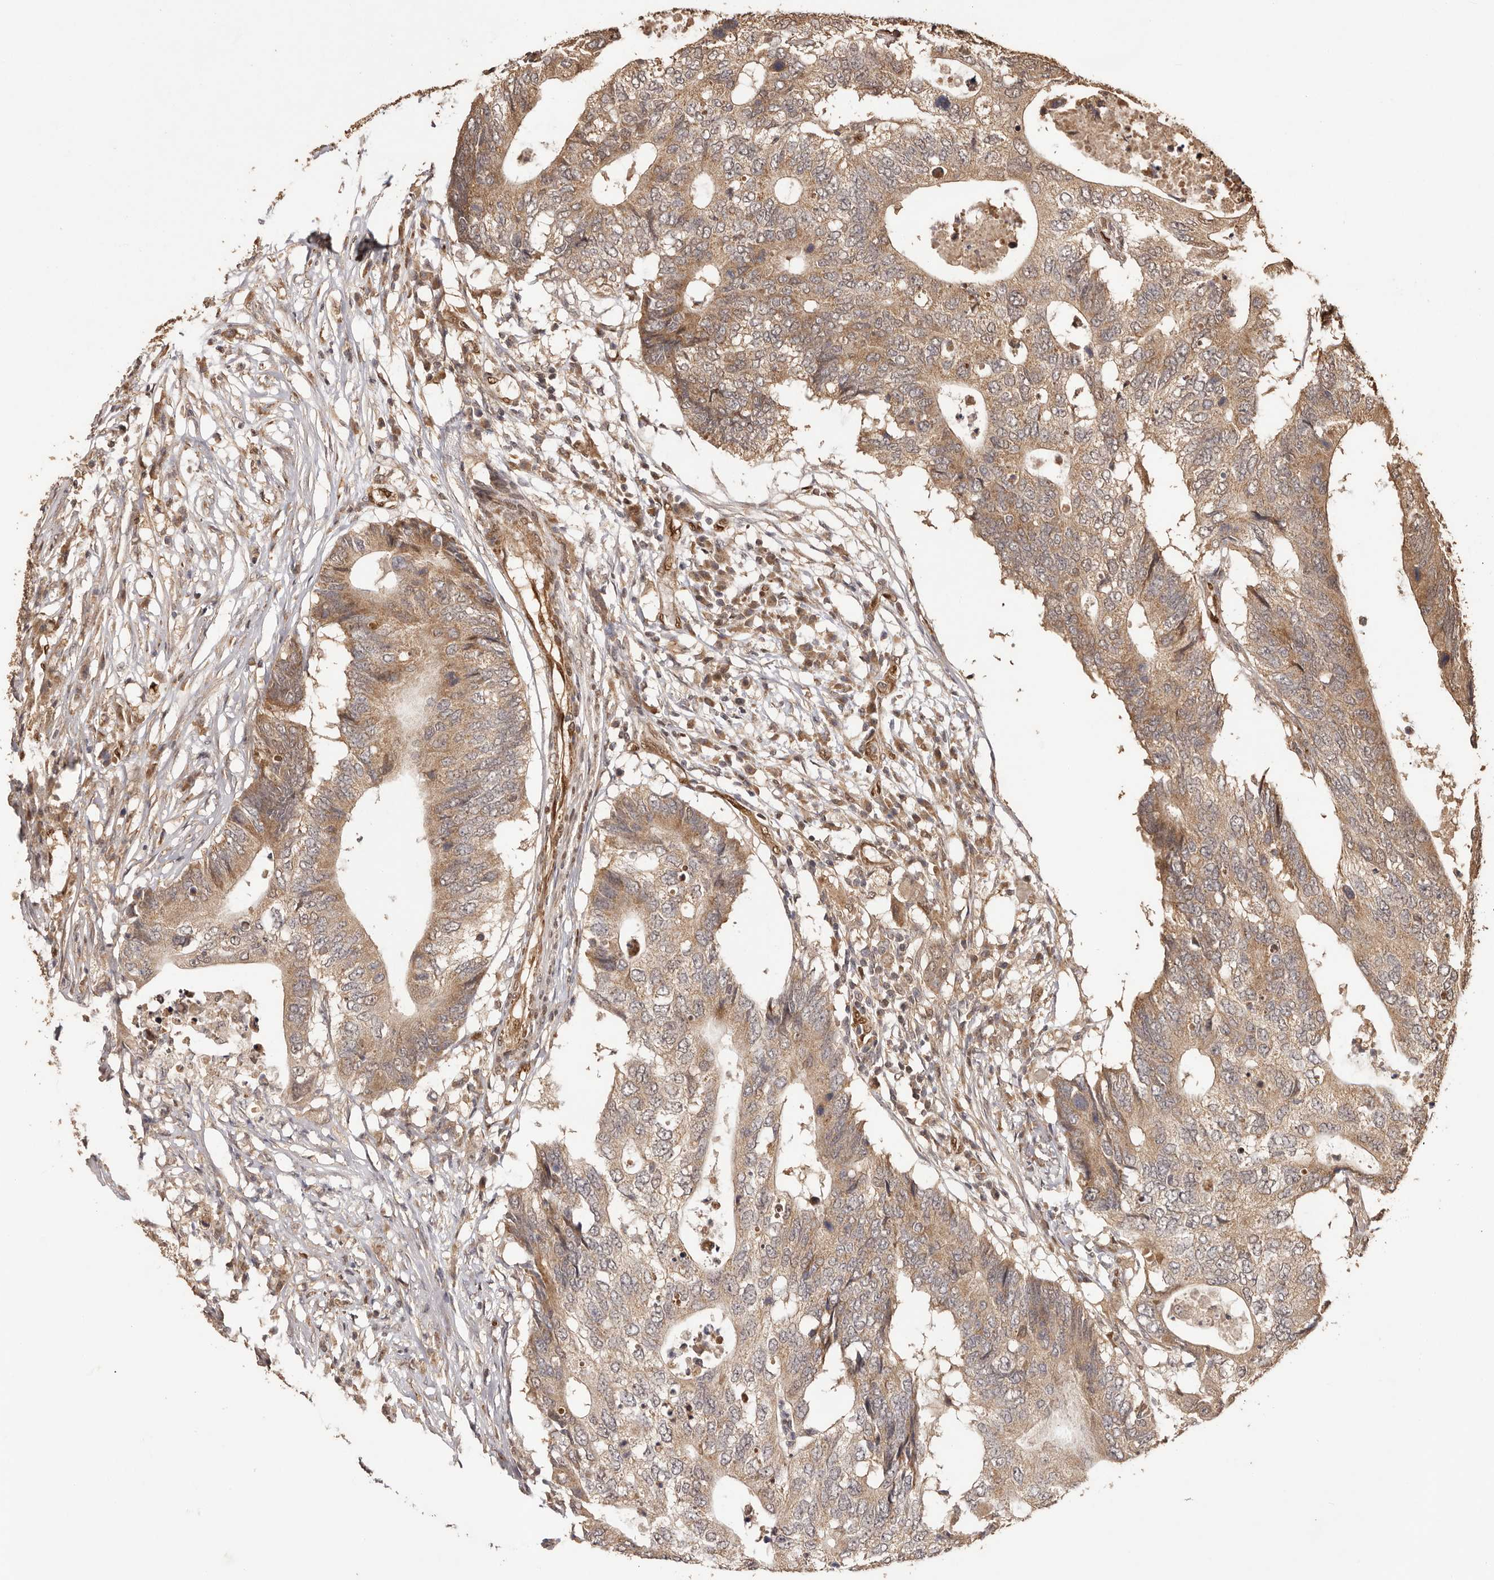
{"staining": {"intensity": "moderate", "quantity": ">75%", "location": "cytoplasmic/membranous"}, "tissue": "colorectal cancer", "cell_type": "Tumor cells", "image_type": "cancer", "snomed": [{"axis": "morphology", "description": "Adenocarcinoma, NOS"}, {"axis": "topography", "description": "Colon"}], "caption": "This image shows immunohistochemistry staining of adenocarcinoma (colorectal), with medium moderate cytoplasmic/membranous expression in approximately >75% of tumor cells.", "gene": "UBR2", "patient": {"sex": "male", "age": 71}}